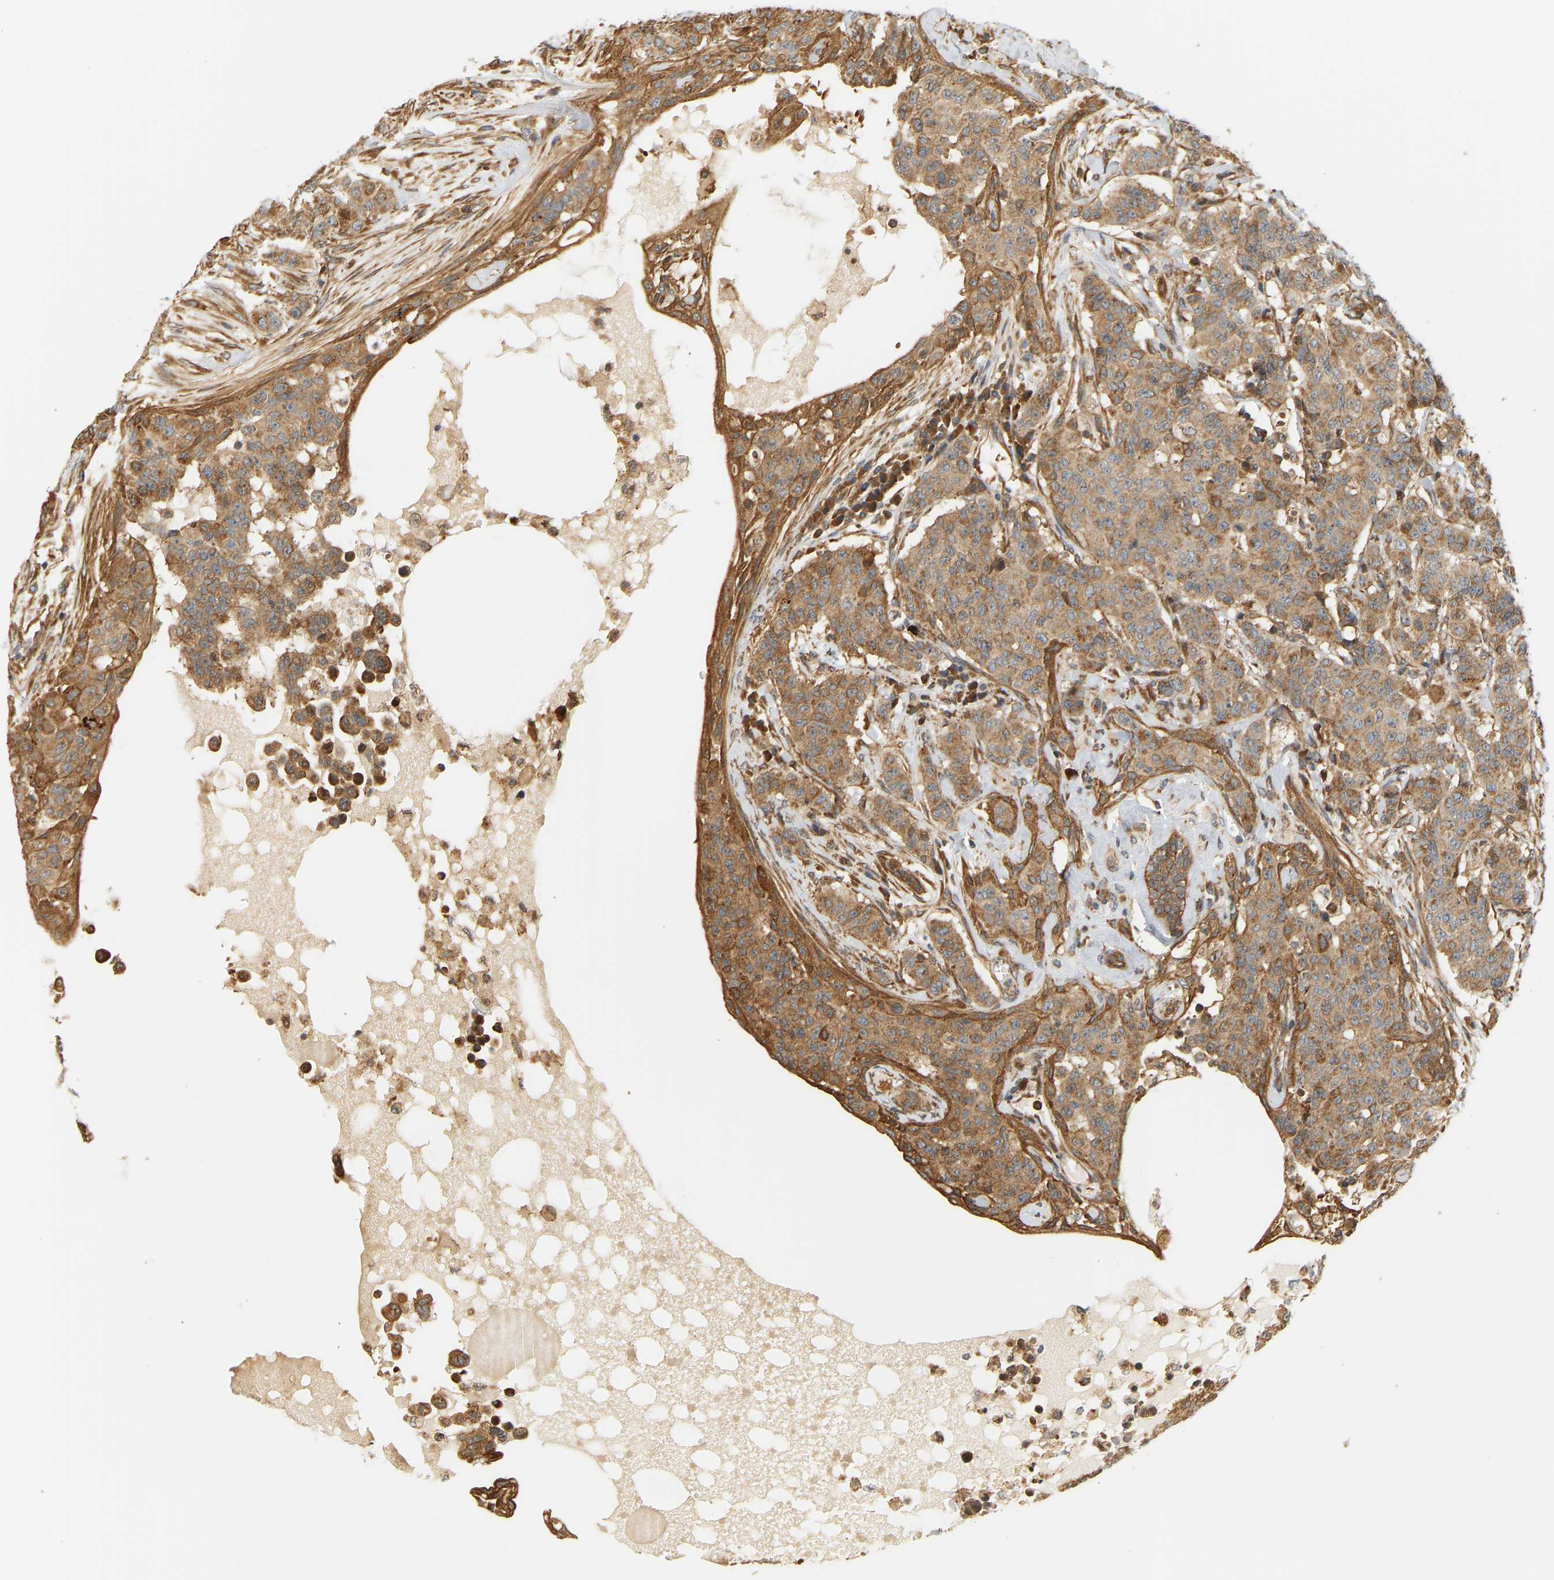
{"staining": {"intensity": "moderate", "quantity": ">75%", "location": "cytoplasmic/membranous"}, "tissue": "breast cancer", "cell_type": "Tumor cells", "image_type": "cancer", "snomed": [{"axis": "morphology", "description": "Normal tissue, NOS"}, {"axis": "morphology", "description": "Duct carcinoma"}, {"axis": "topography", "description": "Breast"}], "caption": "Approximately >75% of tumor cells in breast infiltrating ductal carcinoma show moderate cytoplasmic/membranous protein staining as visualized by brown immunohistochemical staining.", "gene": "CEP57", "patient": {"sex": "female", "age": 40}}